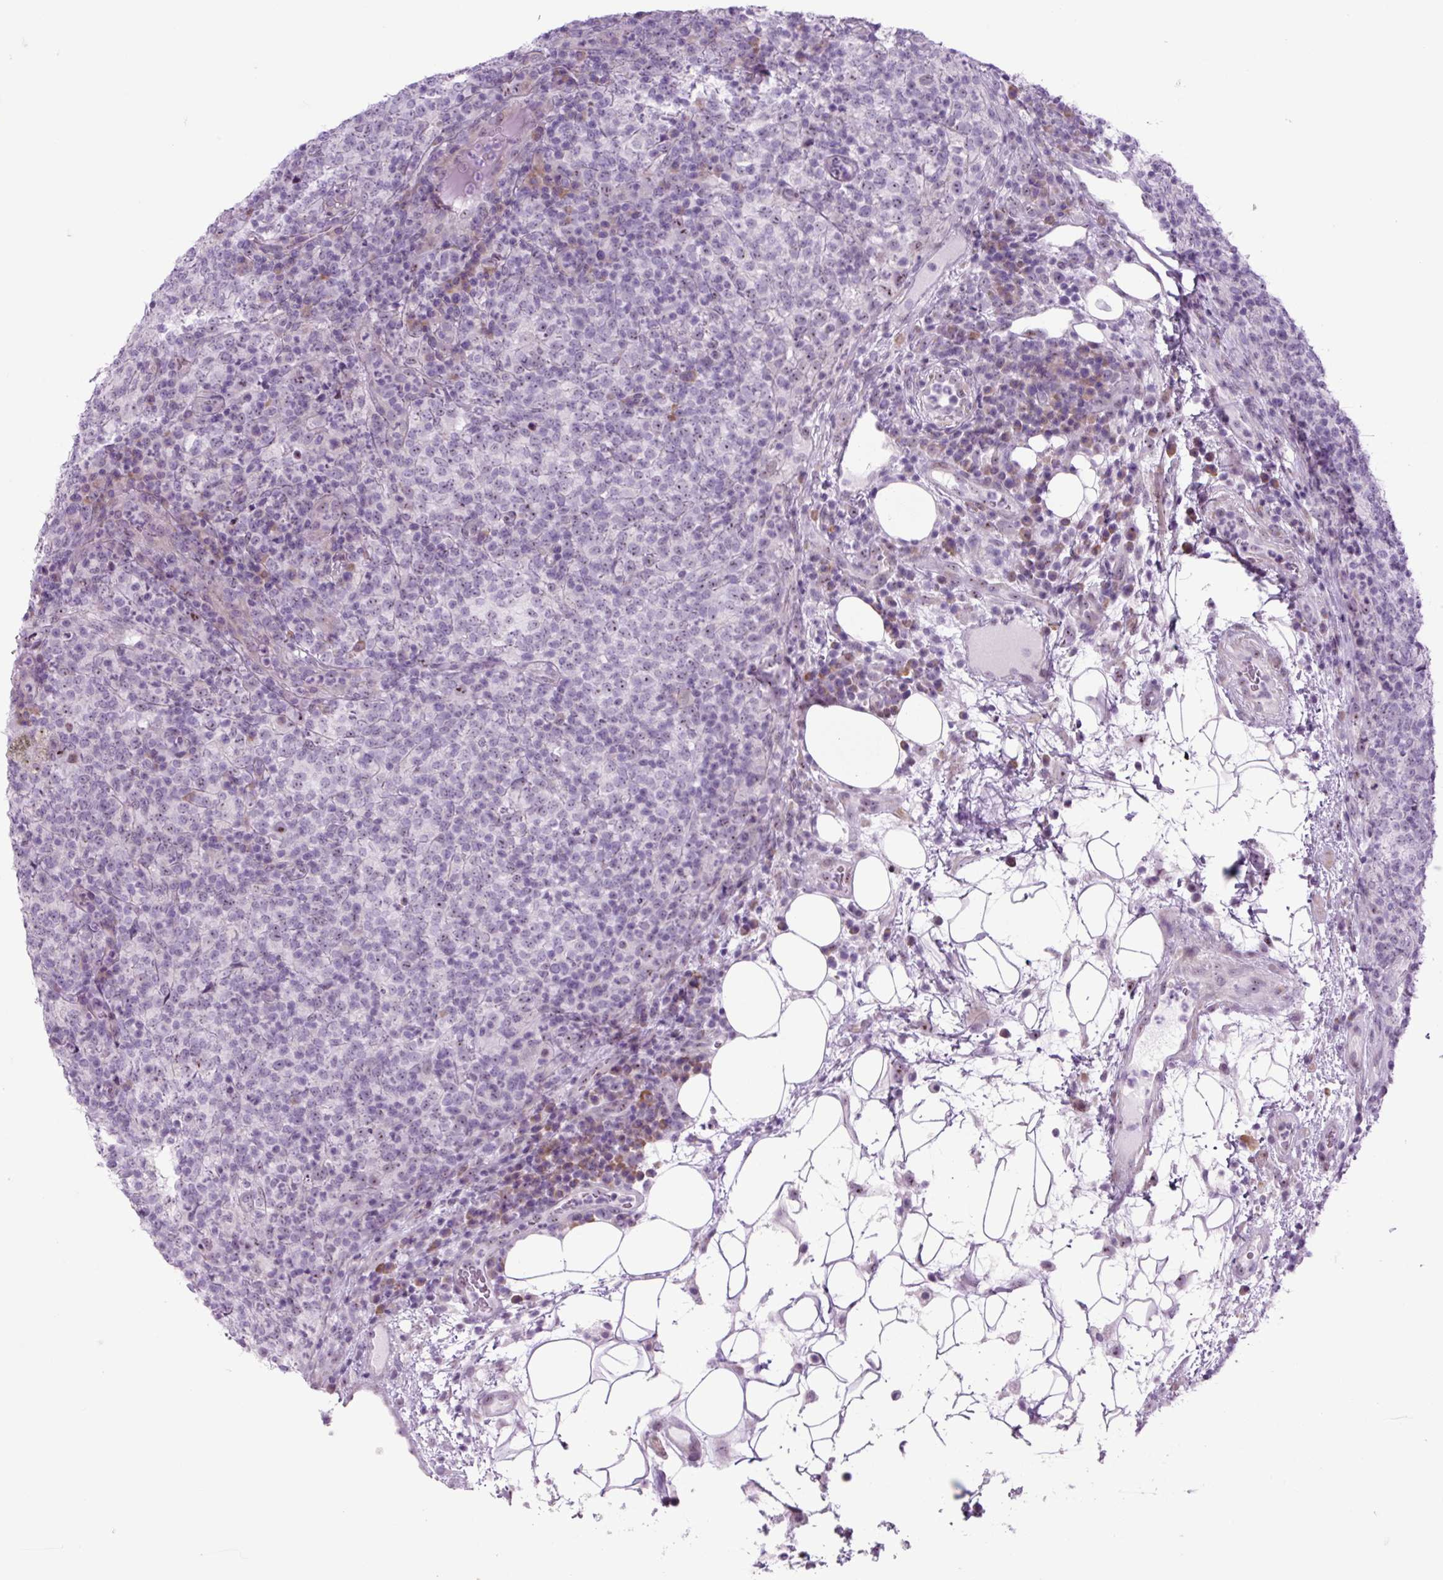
{"staining": {"intensity": "weak", "quantity": "<25%", "location": "nuclear"}, "tissue": "lymphoma", "cell_type": "Tumor cells", "image_type": "cancer", "snomed": [{"axis": "morphology", "description": "Malignant lymphoma, non-Hodgkin's type, High grade"}, {"axis": "topography", "description": "Lymph node"}], "caption": "An image of human high-grade malignant lymphoma, non-Hodgkin's type is negative for staining in tumor cells.", "gene": "RRS1", "patient": {"sex": "male", "age": 54}}